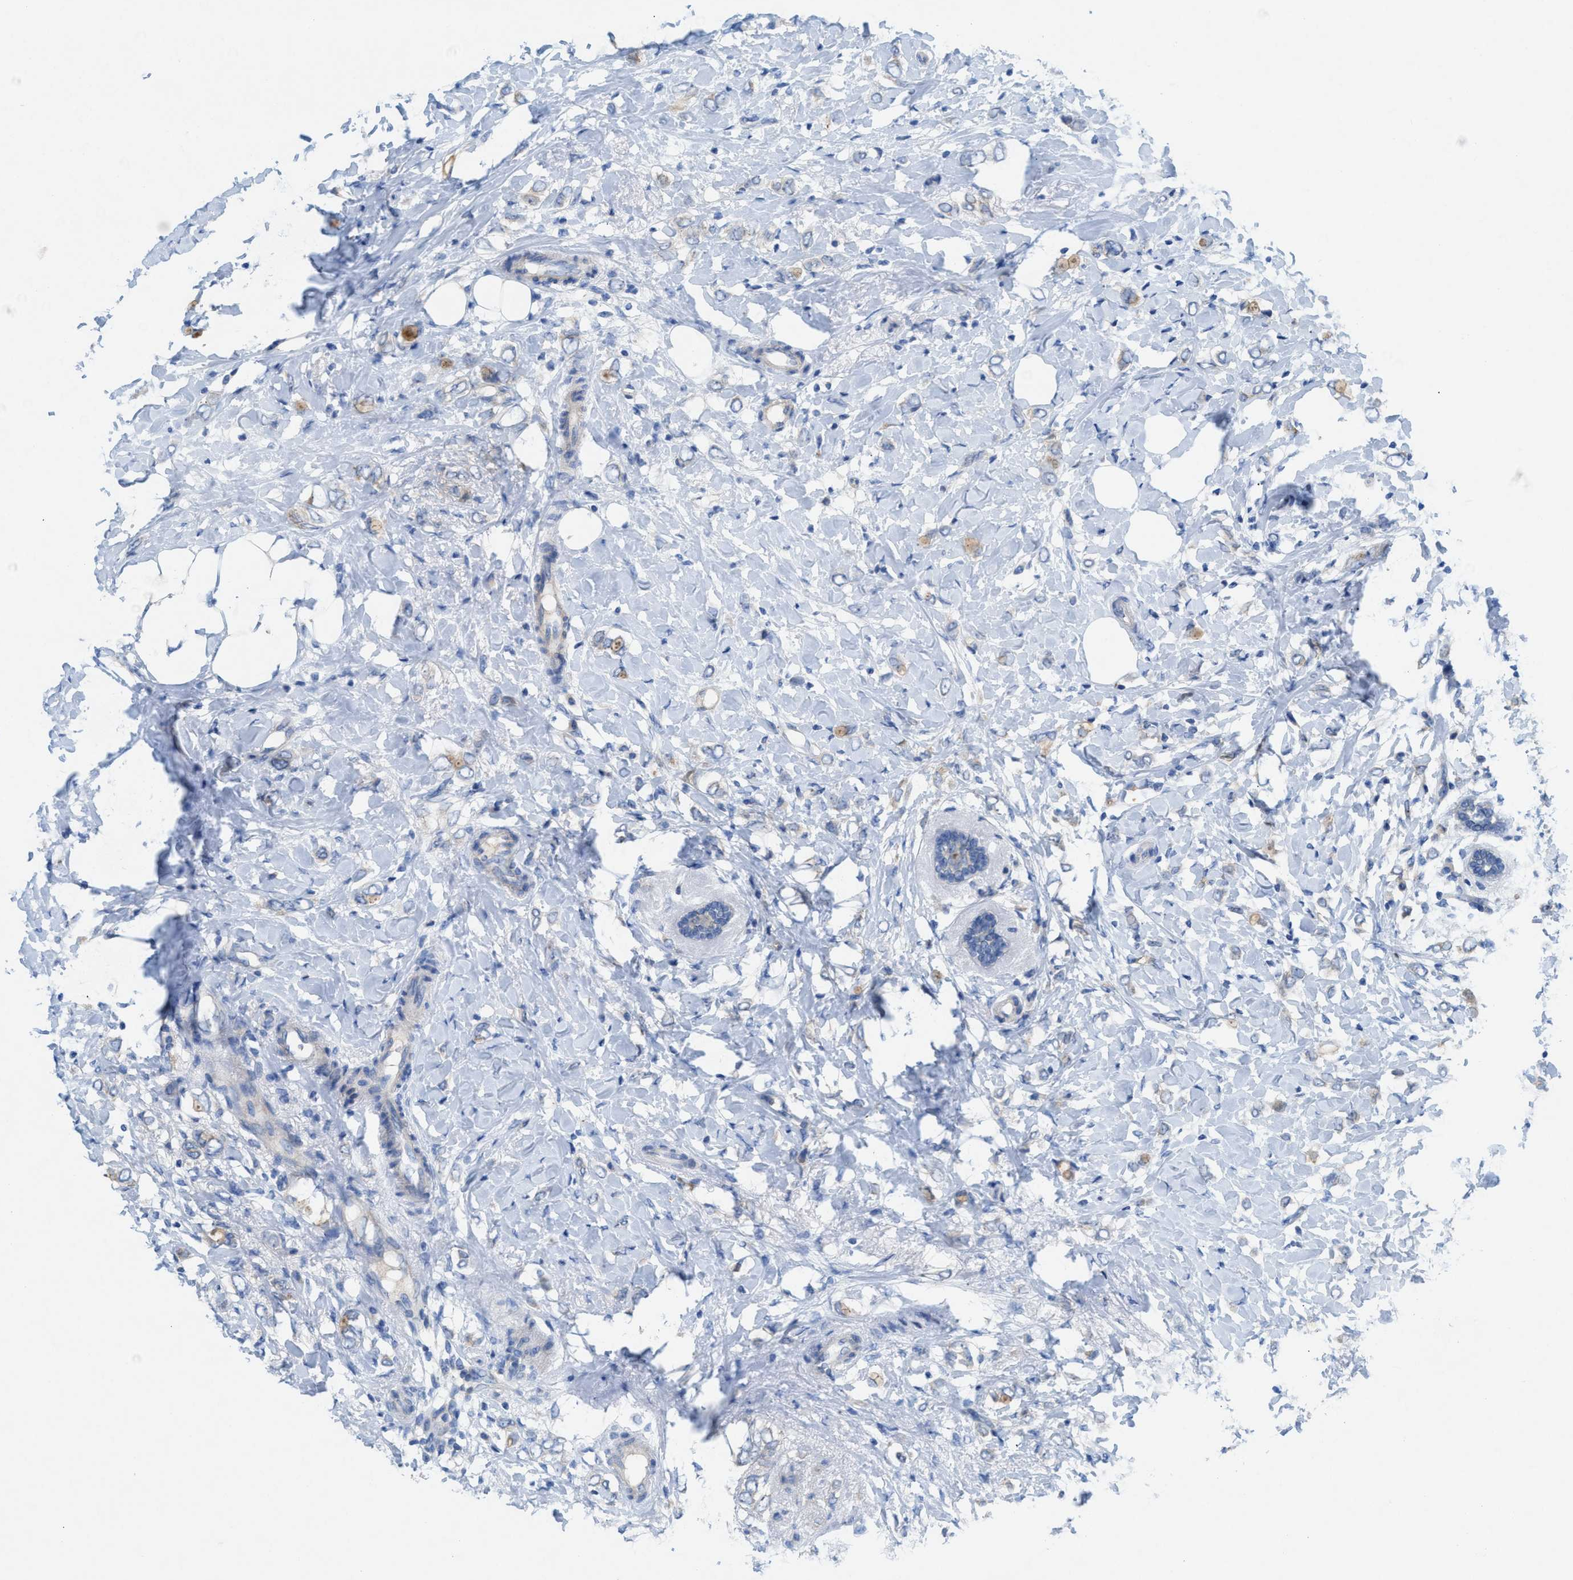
{"staining": {"intensity": "negative", "quantity": "none", "location": "none"}, "tissue": "breast cancer", "cell_type": "Tumor cells", "image_type": "cancer", "snomed": [{"axis": "morphology", "description": "Normal tissue, NOS"}, {"axis": "morphology", "description": "Lobular carcinoma"}, {"axis": "topography", "description": "Breast"}], "caption": "This is an immunohistochemistry (IHC) micrograph of human breast lobular carcinoma. There is no expression in tumor cells.", "gene": "CMTM1", "patient": {"sex": "female", "age": 47}}